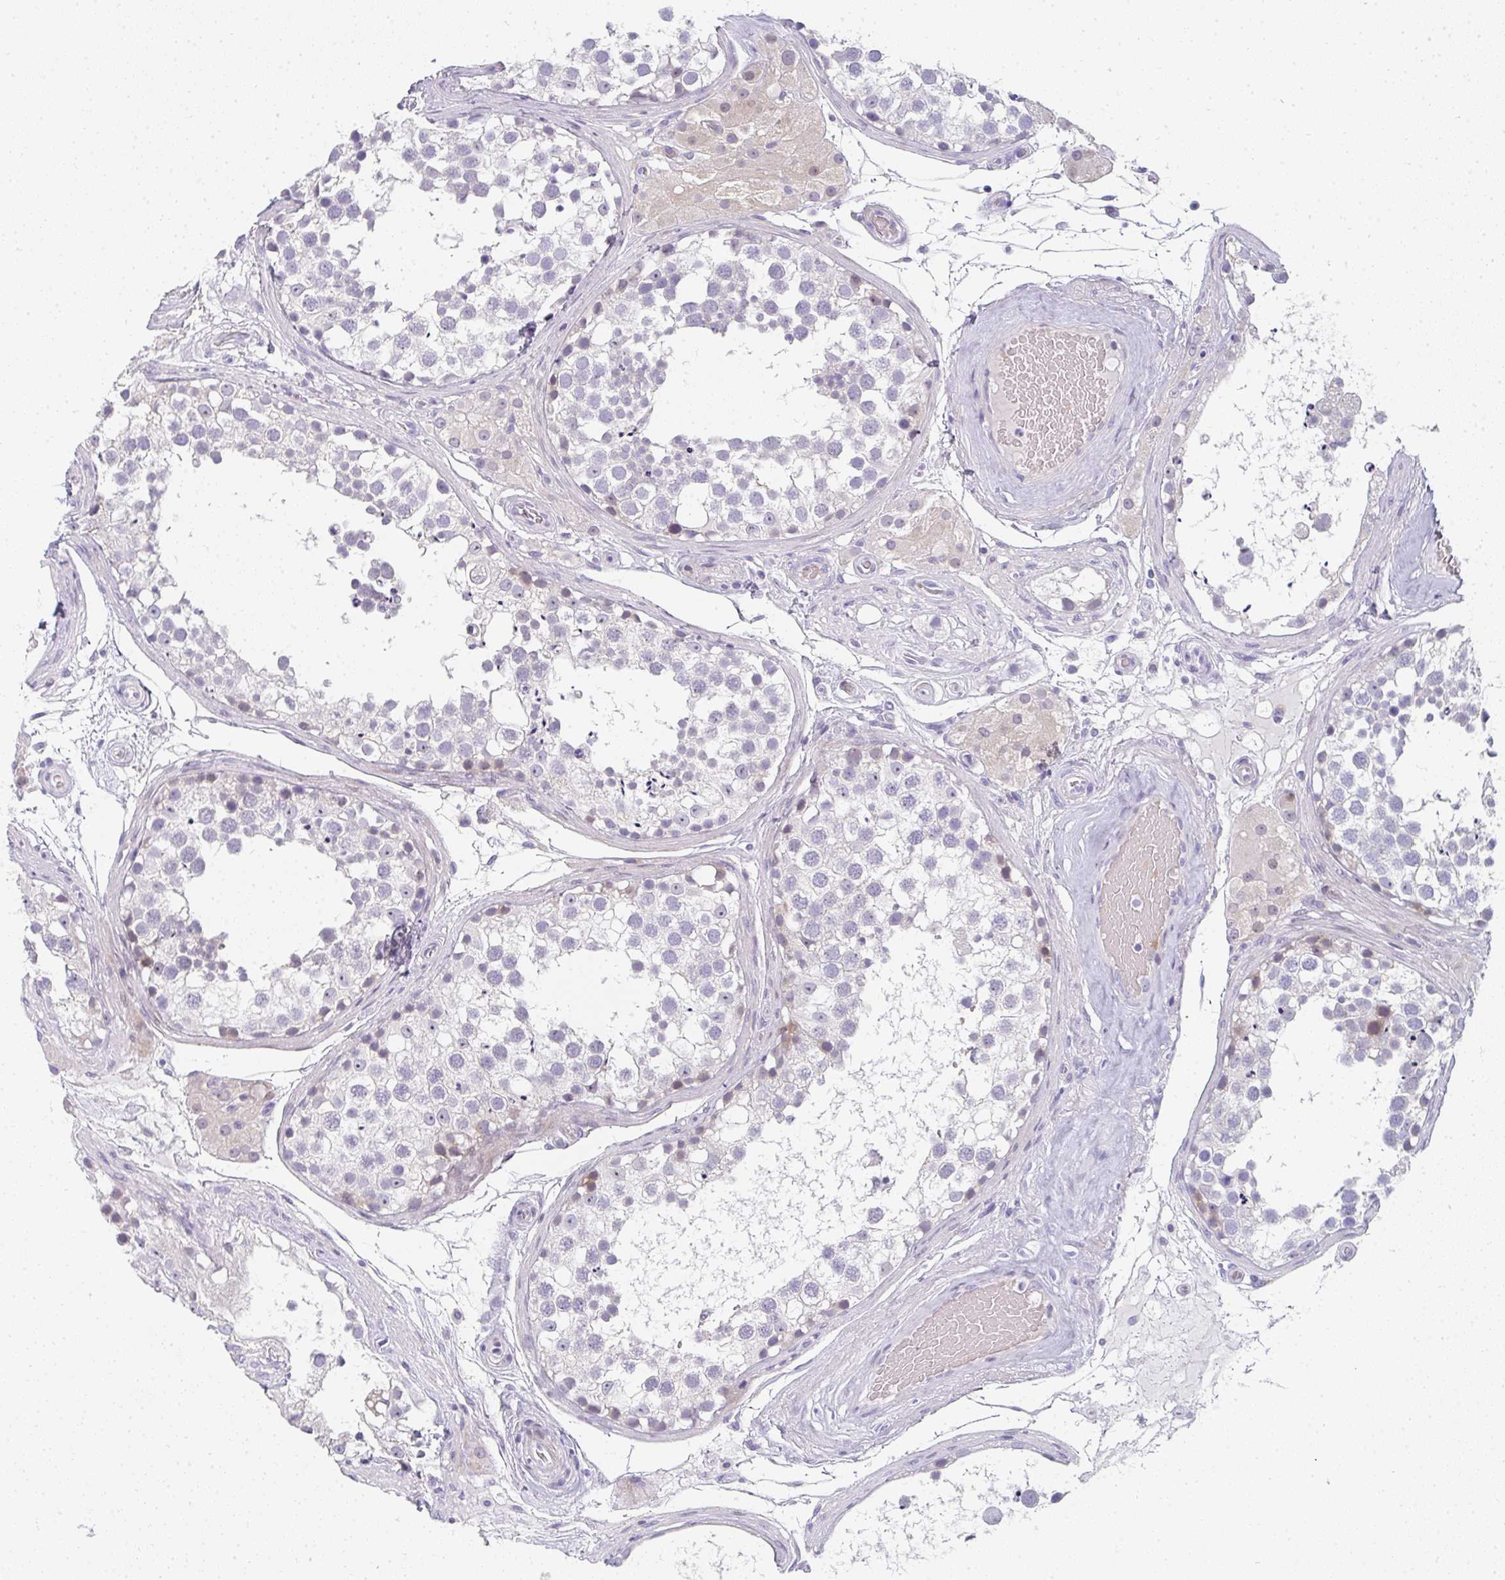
{"staining": {"intensity": "weak", "quantity": "<25%", "location": "cytoplasmic/membranous"}, "tissue": "testis", "cell_type": "Cells in seminiferous ducts", "image_type": "normal", "snomed": [{"axis": "morphology", "description": "Normal tissue, NOS"}, {"axis": "morphology", "description": "Seminoma, NOS"}, {"axis": "topography", "description": "Testis"}], "caption": "Immunohistochemistry micrograph of benign testis: human testis stained with DAB (3,3'-diaminobenzidine) shows no significant protein expression in cells in seminiferous ducts. The staining was performed using DAB (3,3'-diaminobenzidine) to visualize the protein expression in brown, while the nuclei were stained in blue with hematoxylin (Magnification: 20x).", "gene": "NEU2", "patient": {"sex": "male", "age": 65}}